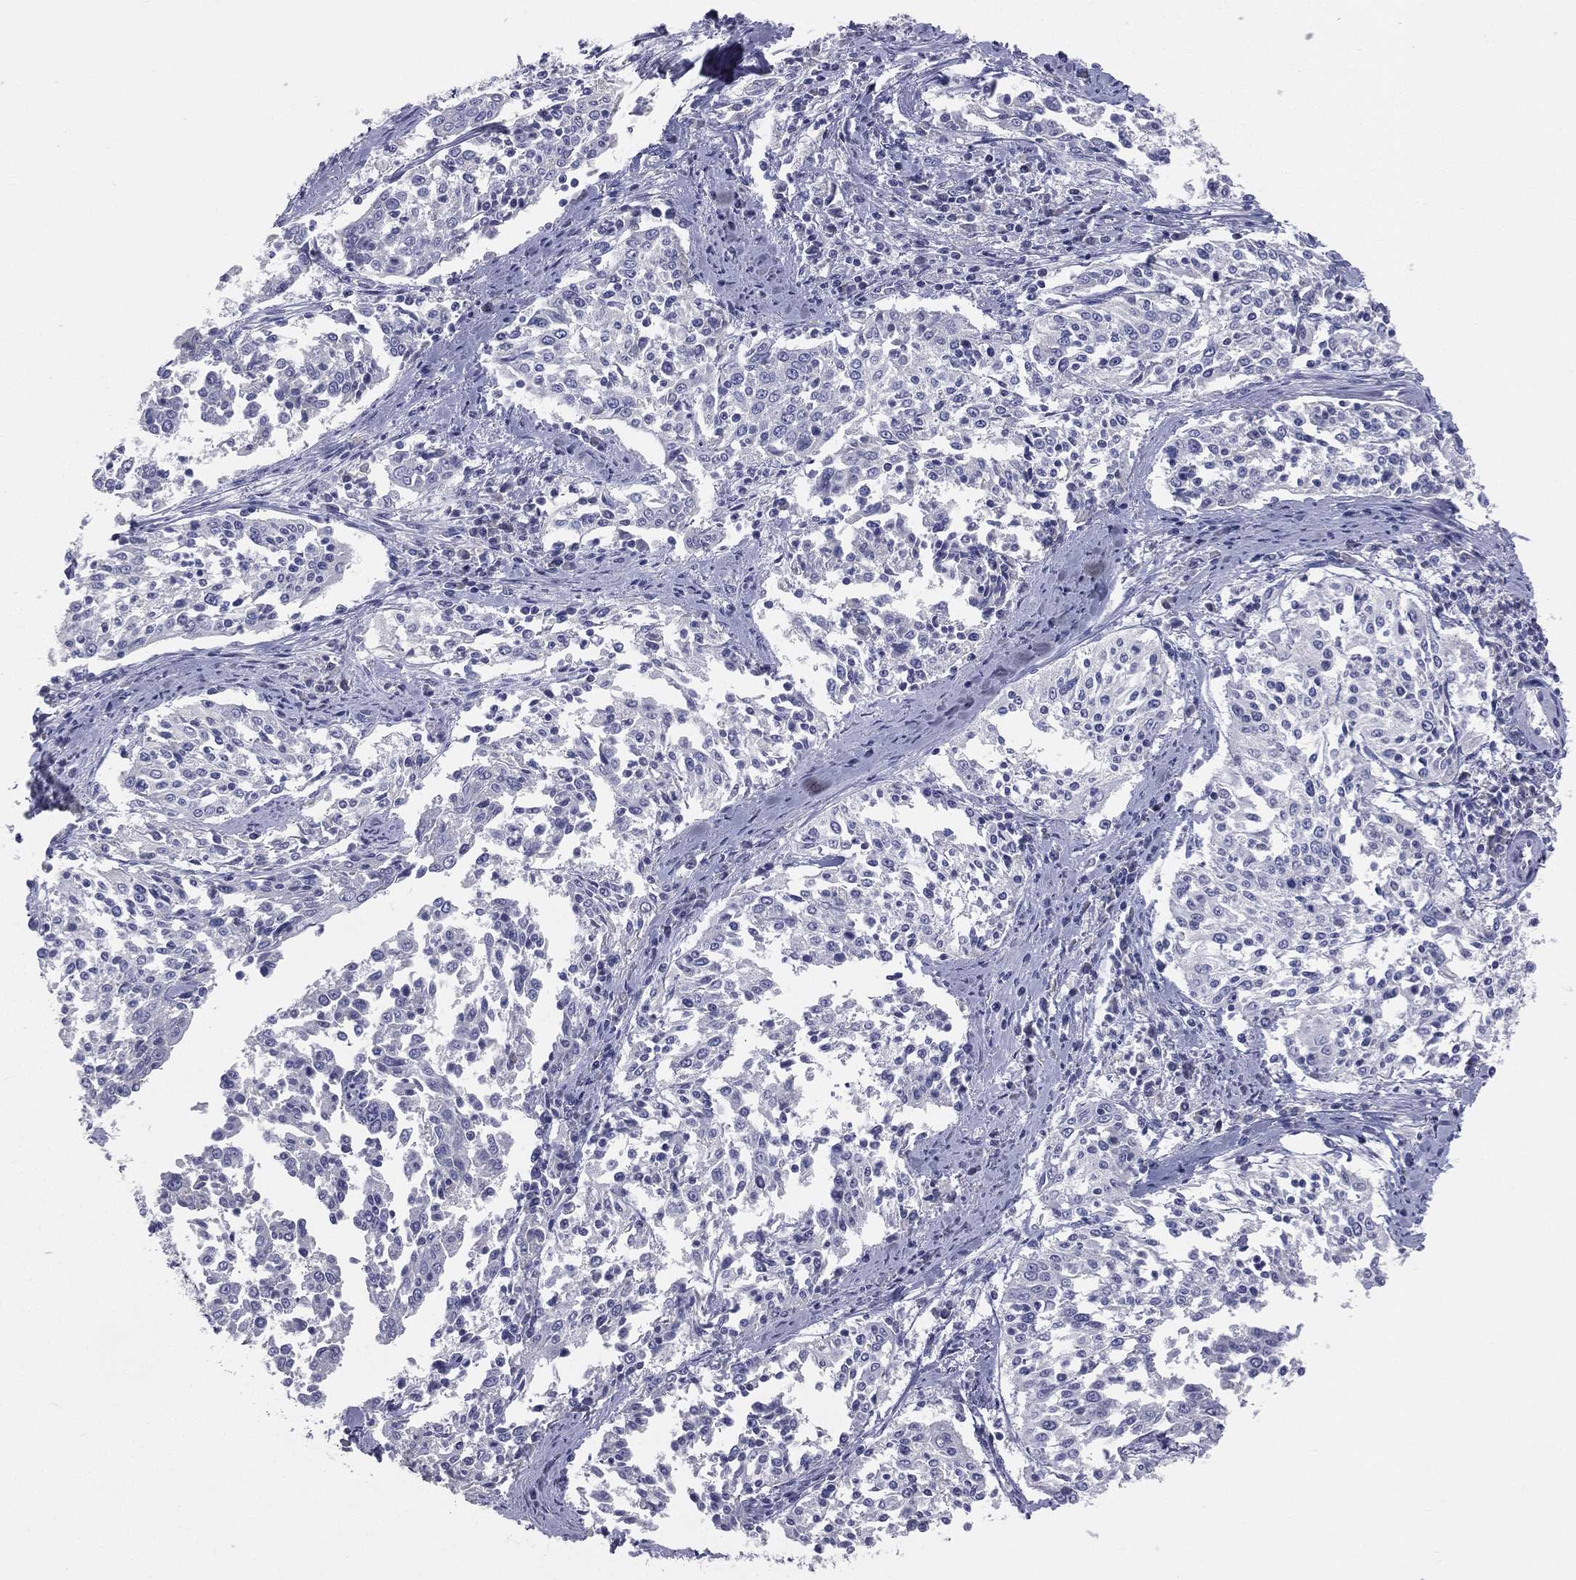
{"staining": {"intensity": "negative", "quantity": "none", "location": "none"}, "tissue": "cervical cancer", "cell_type": "Tumor cells", "image_type": "cancer", "snomed": [{"axis": "morphology", "description": "Squamous cell carcinoma, NOS"}, {"axis": "topography", "description": "Cervix"}], "caption": "Squamous cell carcinoma (cervical) was stained to show a protein in brown. There is no significant expression in tumor cells.", "gene": "STK31", "patient": {"sex": "female", "age": 41}}